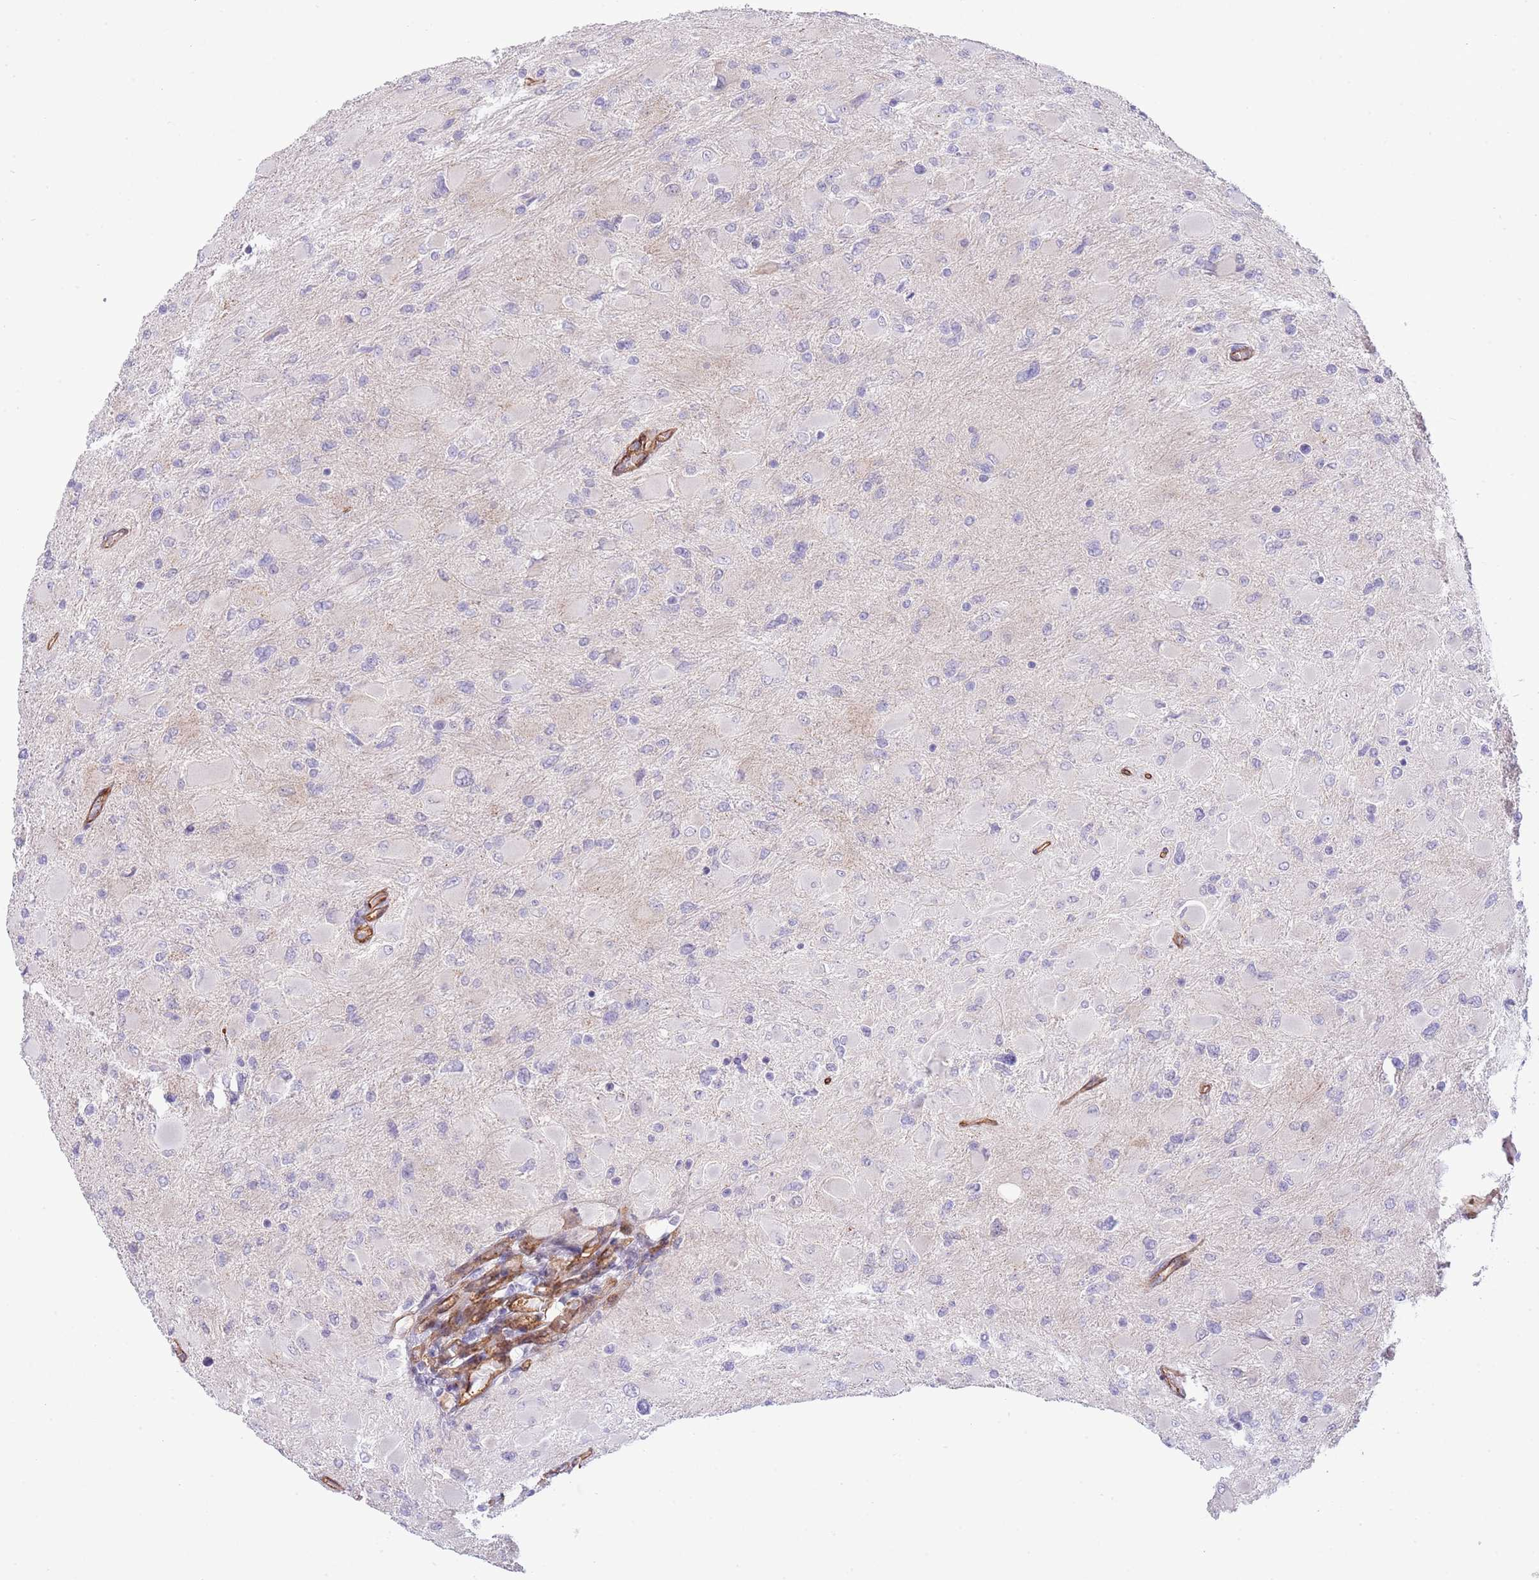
{"staining": {"intensity": "negative", "quantity": "none", "location": "none"}, "tissue": "glioma", "cell_type": "Tumor cells", "image_type": "cancer", "snomed": [{"axis": "morphology", "description": "Glioma, malignant, High grade"}, {"axis": "topography", "description": "Cerebral cortex"}], "caption": "Image shows no significant protein positivity in tumor cells of malignant glioma (high-grade).", "gene": "NEK3", "patient": {"sex": "female", "age": 36}}